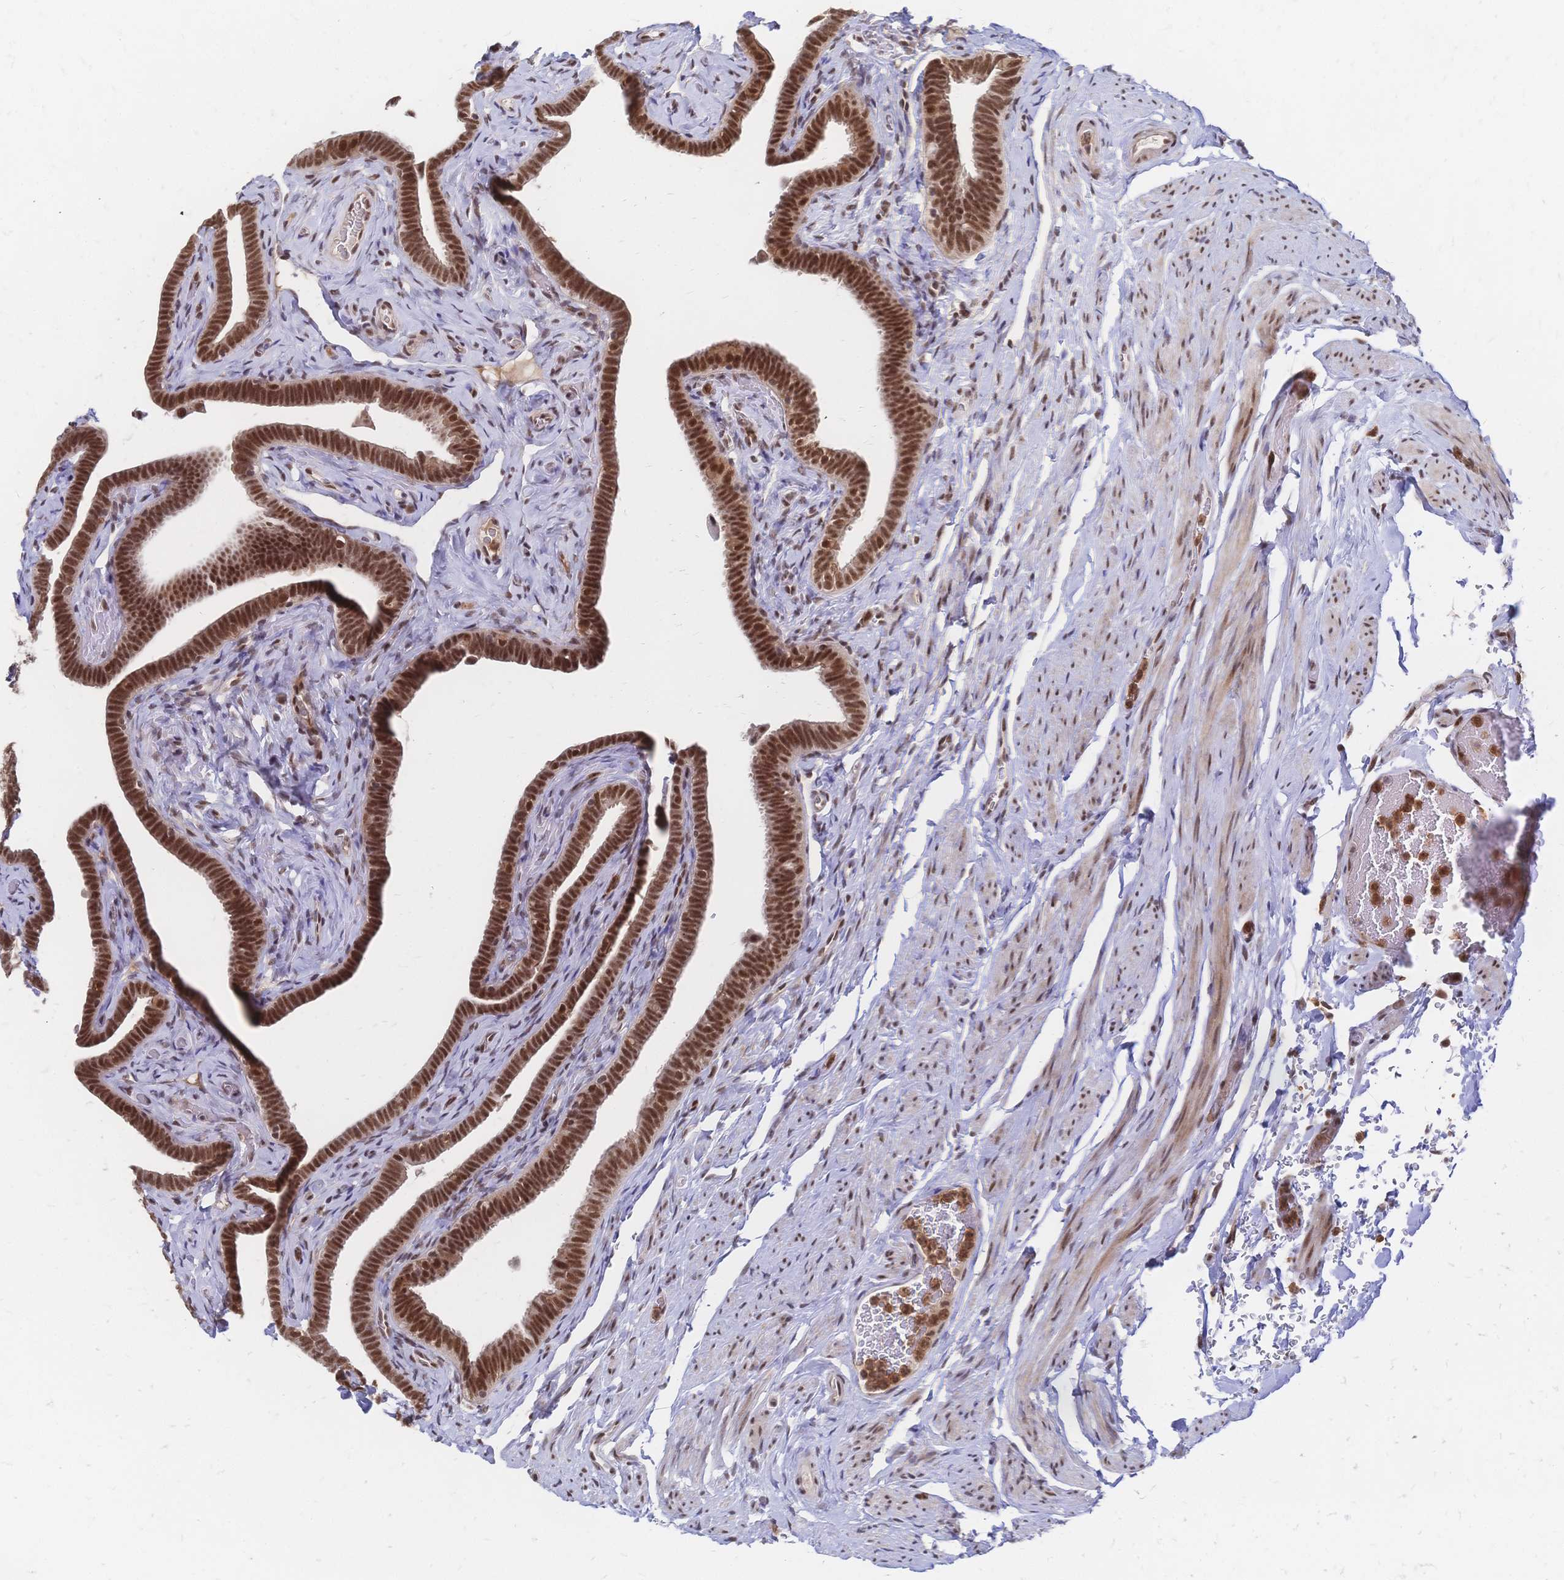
{"staining": {"intensity": "strong", "quantity": ">75%", "location": "nuclear"}, "tissue": "fallopian tube", "cell_type": "Glandular cells", "image_type": "normal", "snomed": [{"axis": "morphology", "description": "Normal tissue, NOS"}, {"axis": "topography", "description": "Fallopian tube"}], "caption": "Protein staining of unremarkable fallopian tube reveals strong nuclear positivity in approximately >75% of glandular cells.", "gene": "NELFA", "patient": {"sex": "female", "age": 69}}